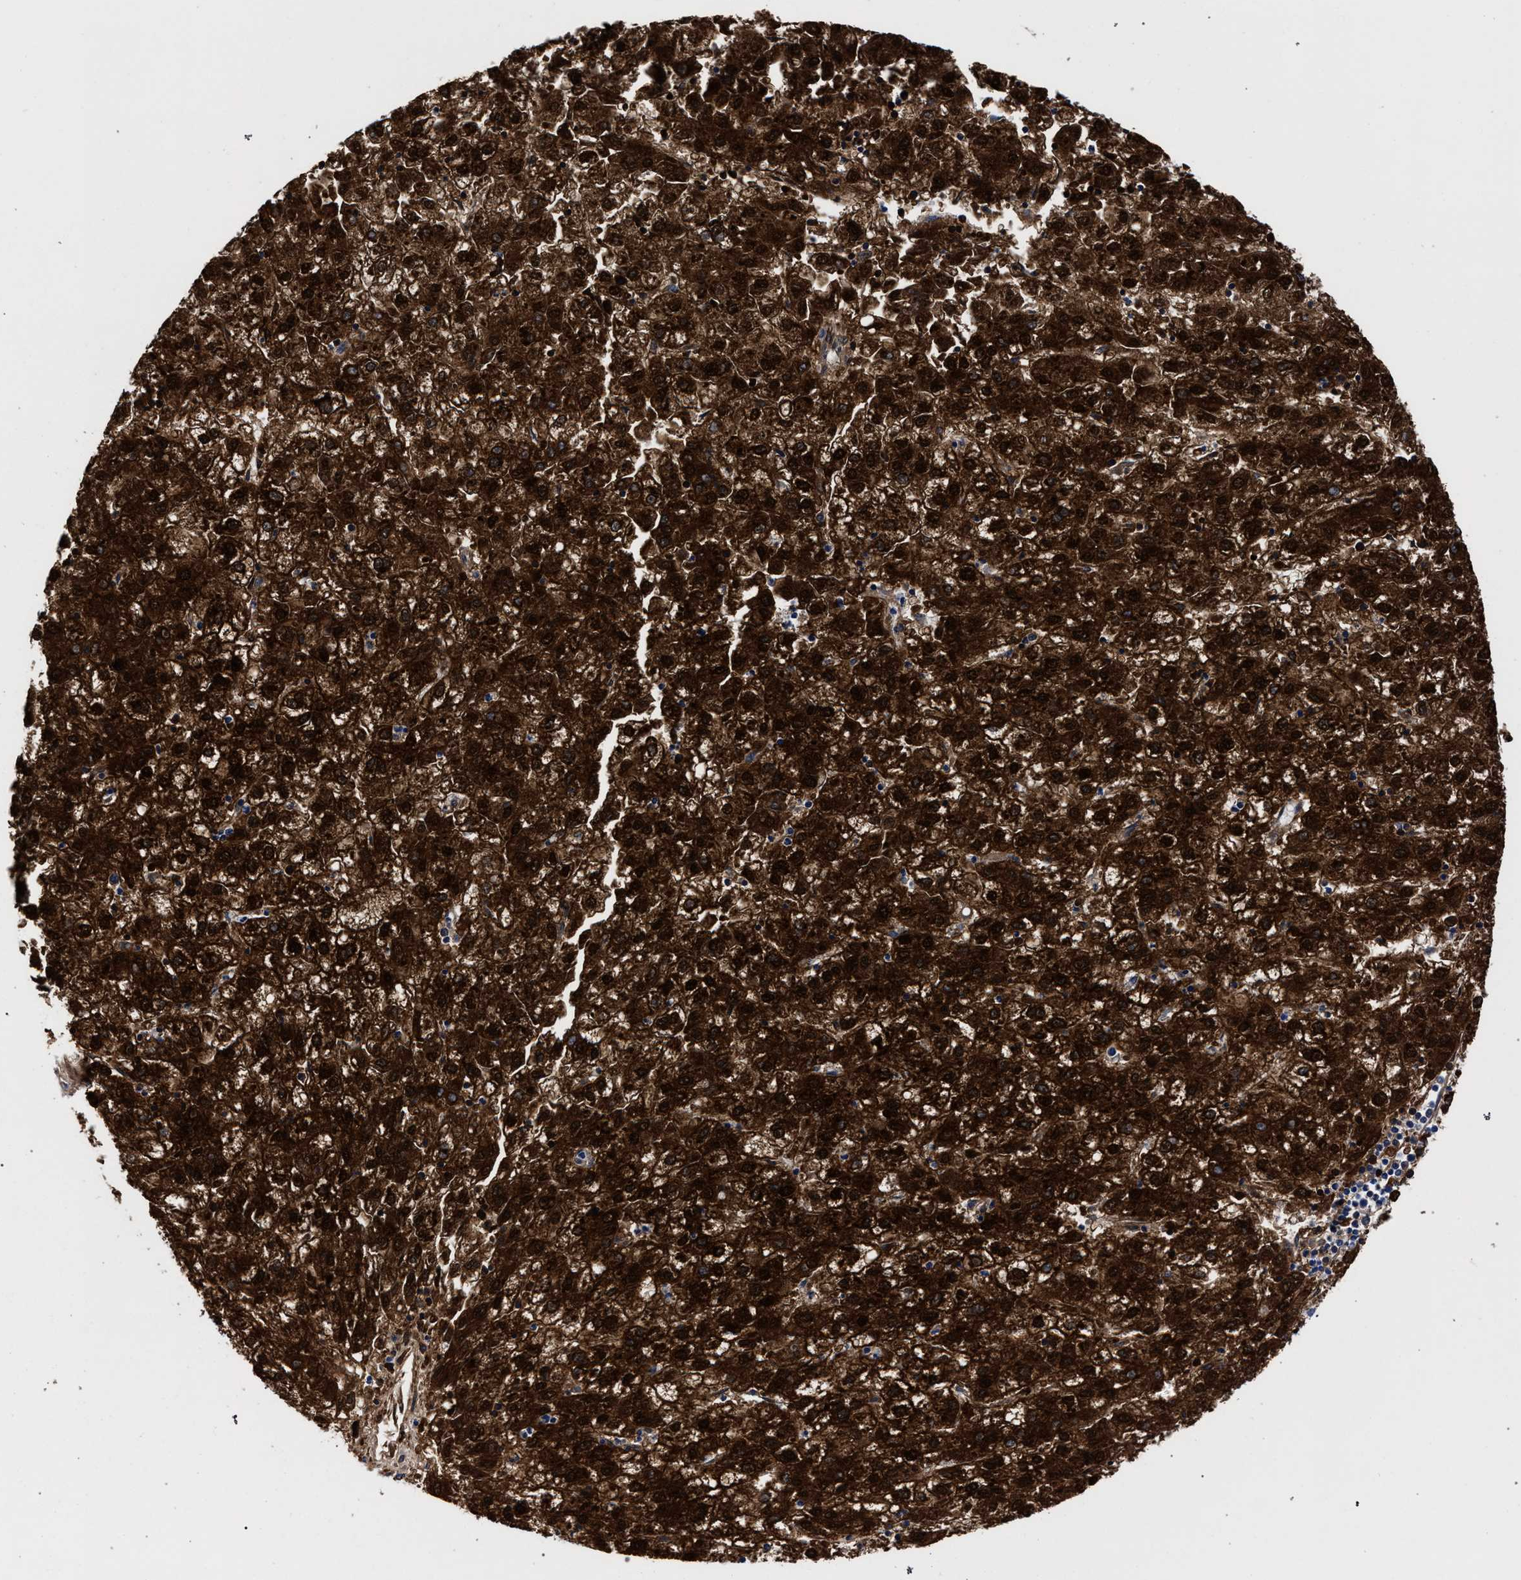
{"staining": {"intensity": "strong", "quantity": ">75%", "location": "cytoplasmic/membranous,nuclear"}, "tissue": "liver cancer", "cell_type": "Tumor cells", "image_type": "cancer", "snomed": [{"axis": "morphology", "description": "Carcinoma, Hepatocellular, NOS"}, {"axis": "topography", "description": "Liver"}], "caption": "Brown immunohistochemical staining in human liver cancer (hepatocellular carcinoma) demonstrates strong cytoplasmic/membranous and nuclear expression in about >75% of tumor cells.", "gene": "ZNF462", "patient": {"sex": "male", "age": 72}}